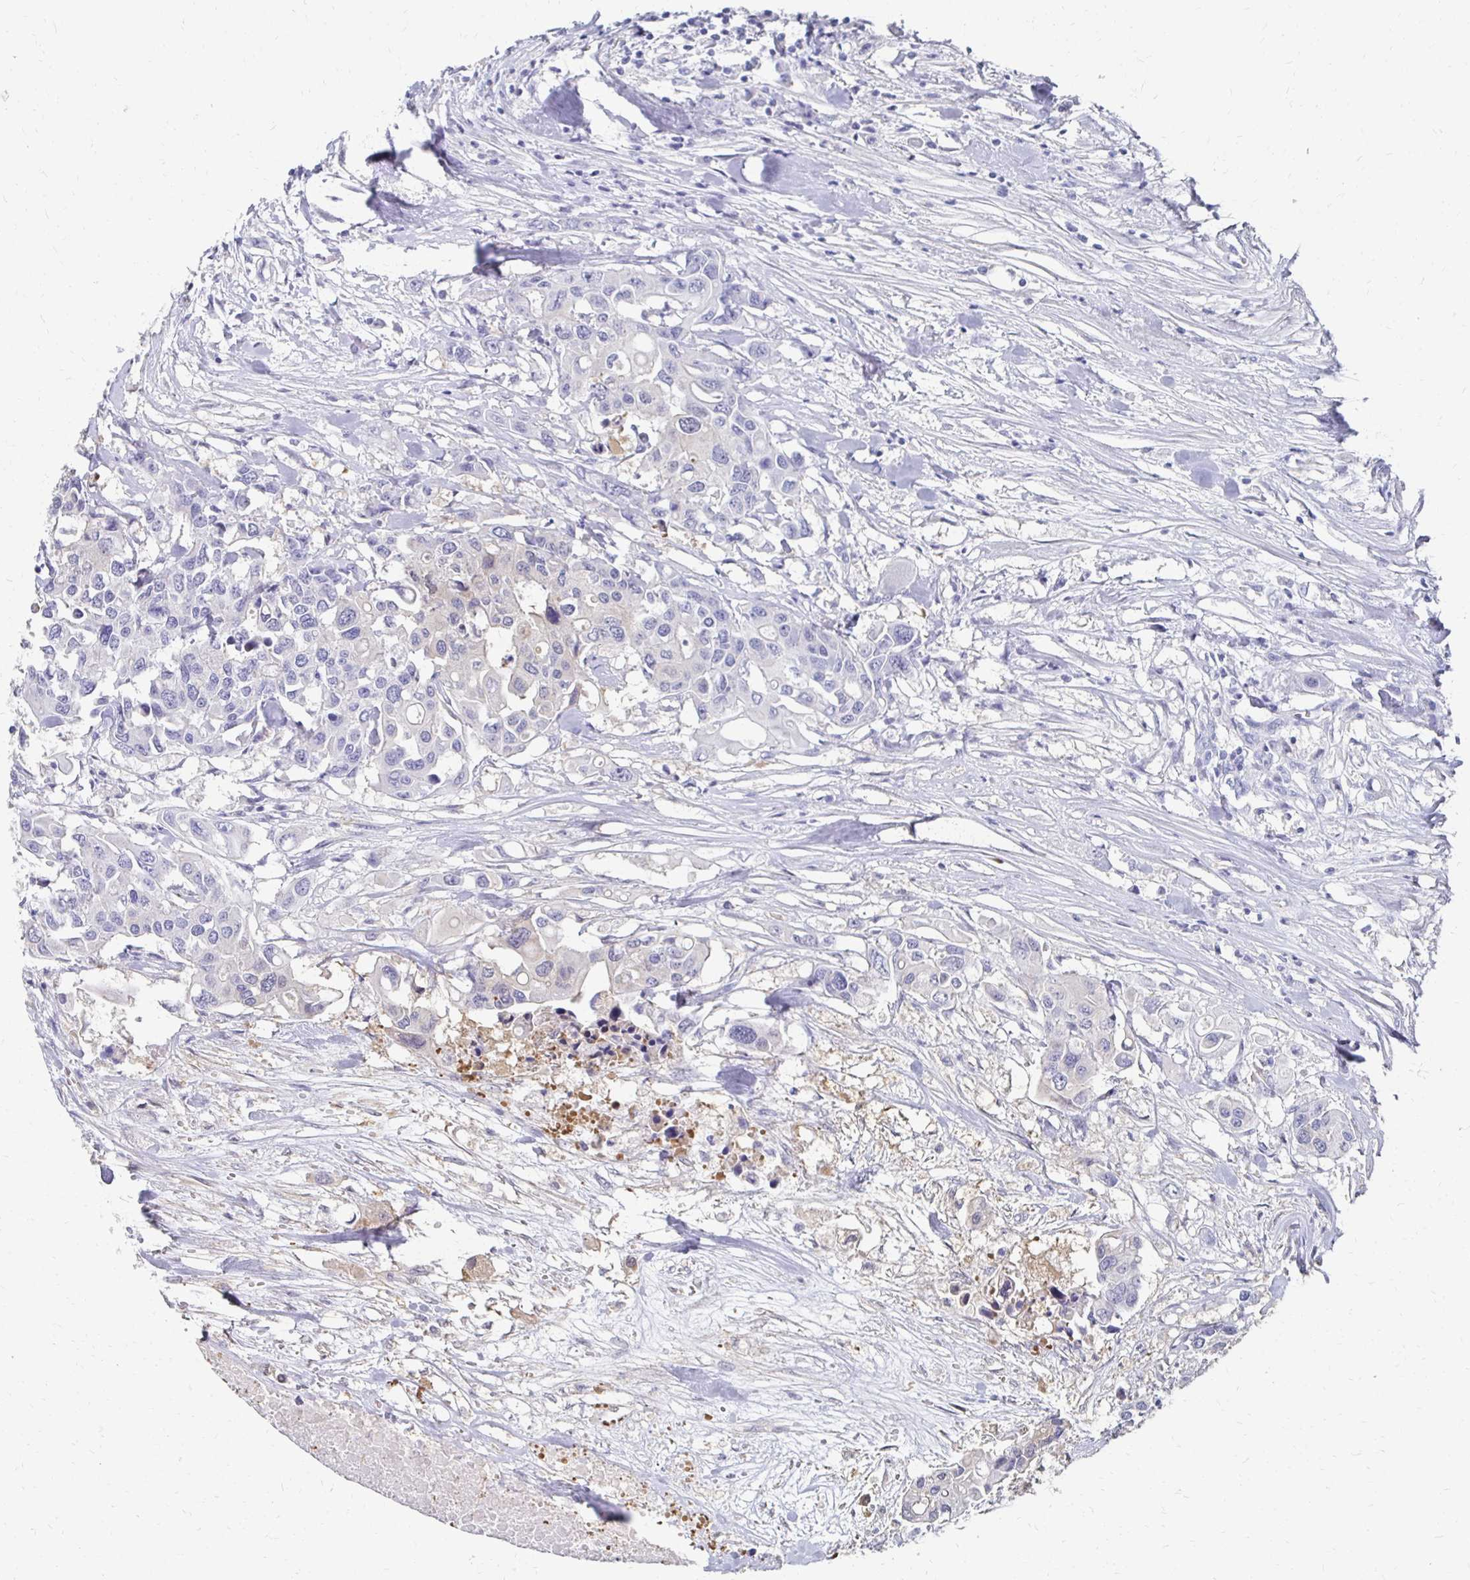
{"staining": {"intensity": "negative", "quantity": "none", "location": "none"}, "tissue": "colorectal cancer", "cell_type": "Tumor cells", "image_type": "cancer", "snomed": [{"axis": "morphology", "description": "Adenocarcinoma, NOS"}, {"axis": "topography", "description": "Colon"}], "caption": "This histopathology image is of colorectal cancer (adenocarcinoma) stained with IHC to label a protein in brown with the nuclei are counter-stained blue. There is no positivity in tumor cells.", "gene": "SYCP3", "patient": {"sex": "male", "age": 77}}